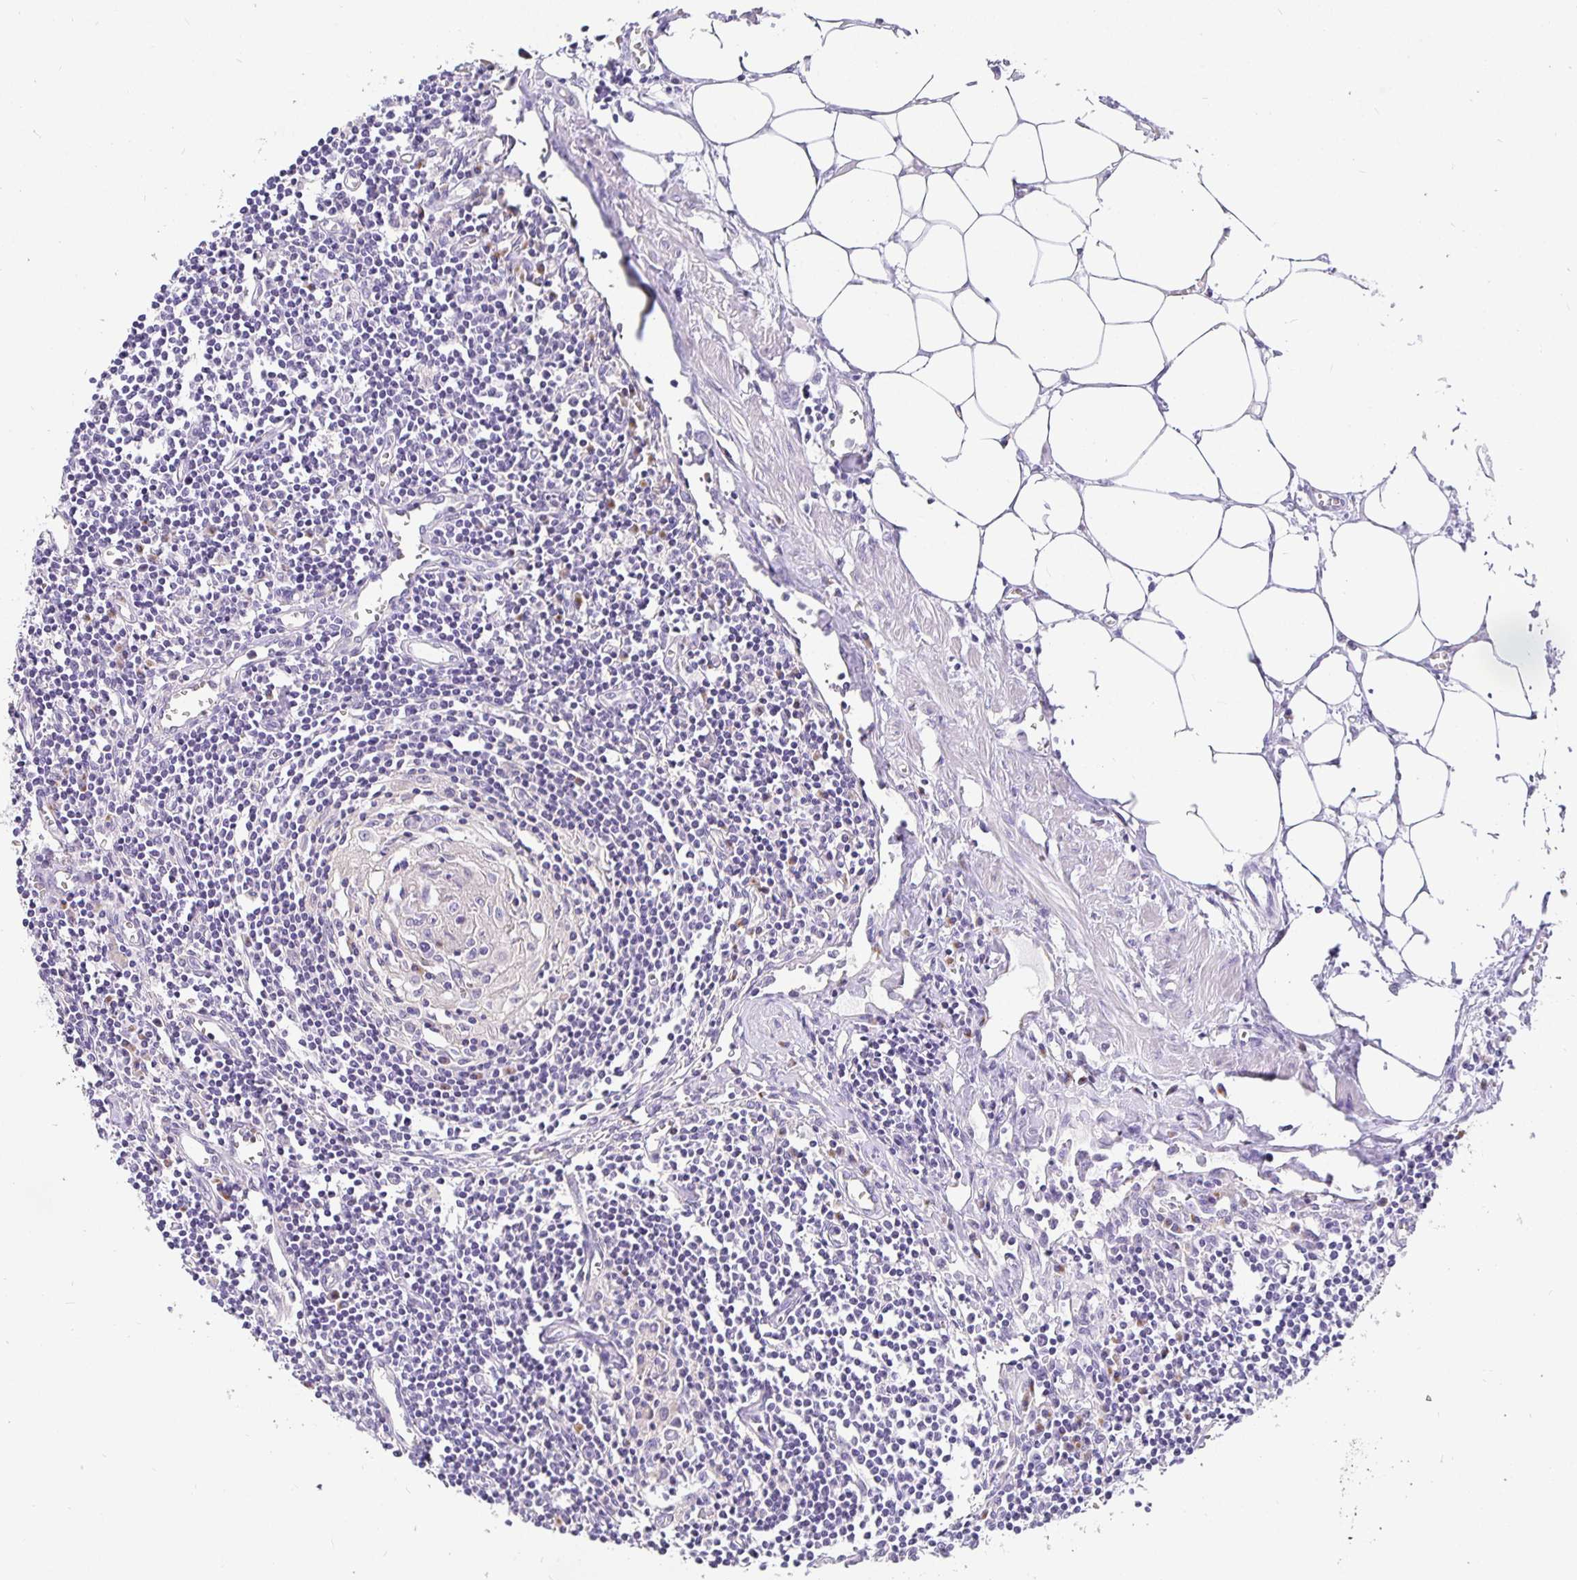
{"staining": {"intensity": "negative", "quantity": "none", "location": "none"}, "tissue": "lymph node", "cell_type": "Germinal center cells", "image_type": "normal", "snomed": [{"axis": "morphology", "description": "Normal tissue, NOS"}, {"axis": "topography", "description": "Lymph node"}], "caption": "Immunohistochemistry of unremarkable human lymph node demonstrates no positivity in germinal center cells.", "gene": "OPALIN", "patient": {"sex": "male", "age": 66}}